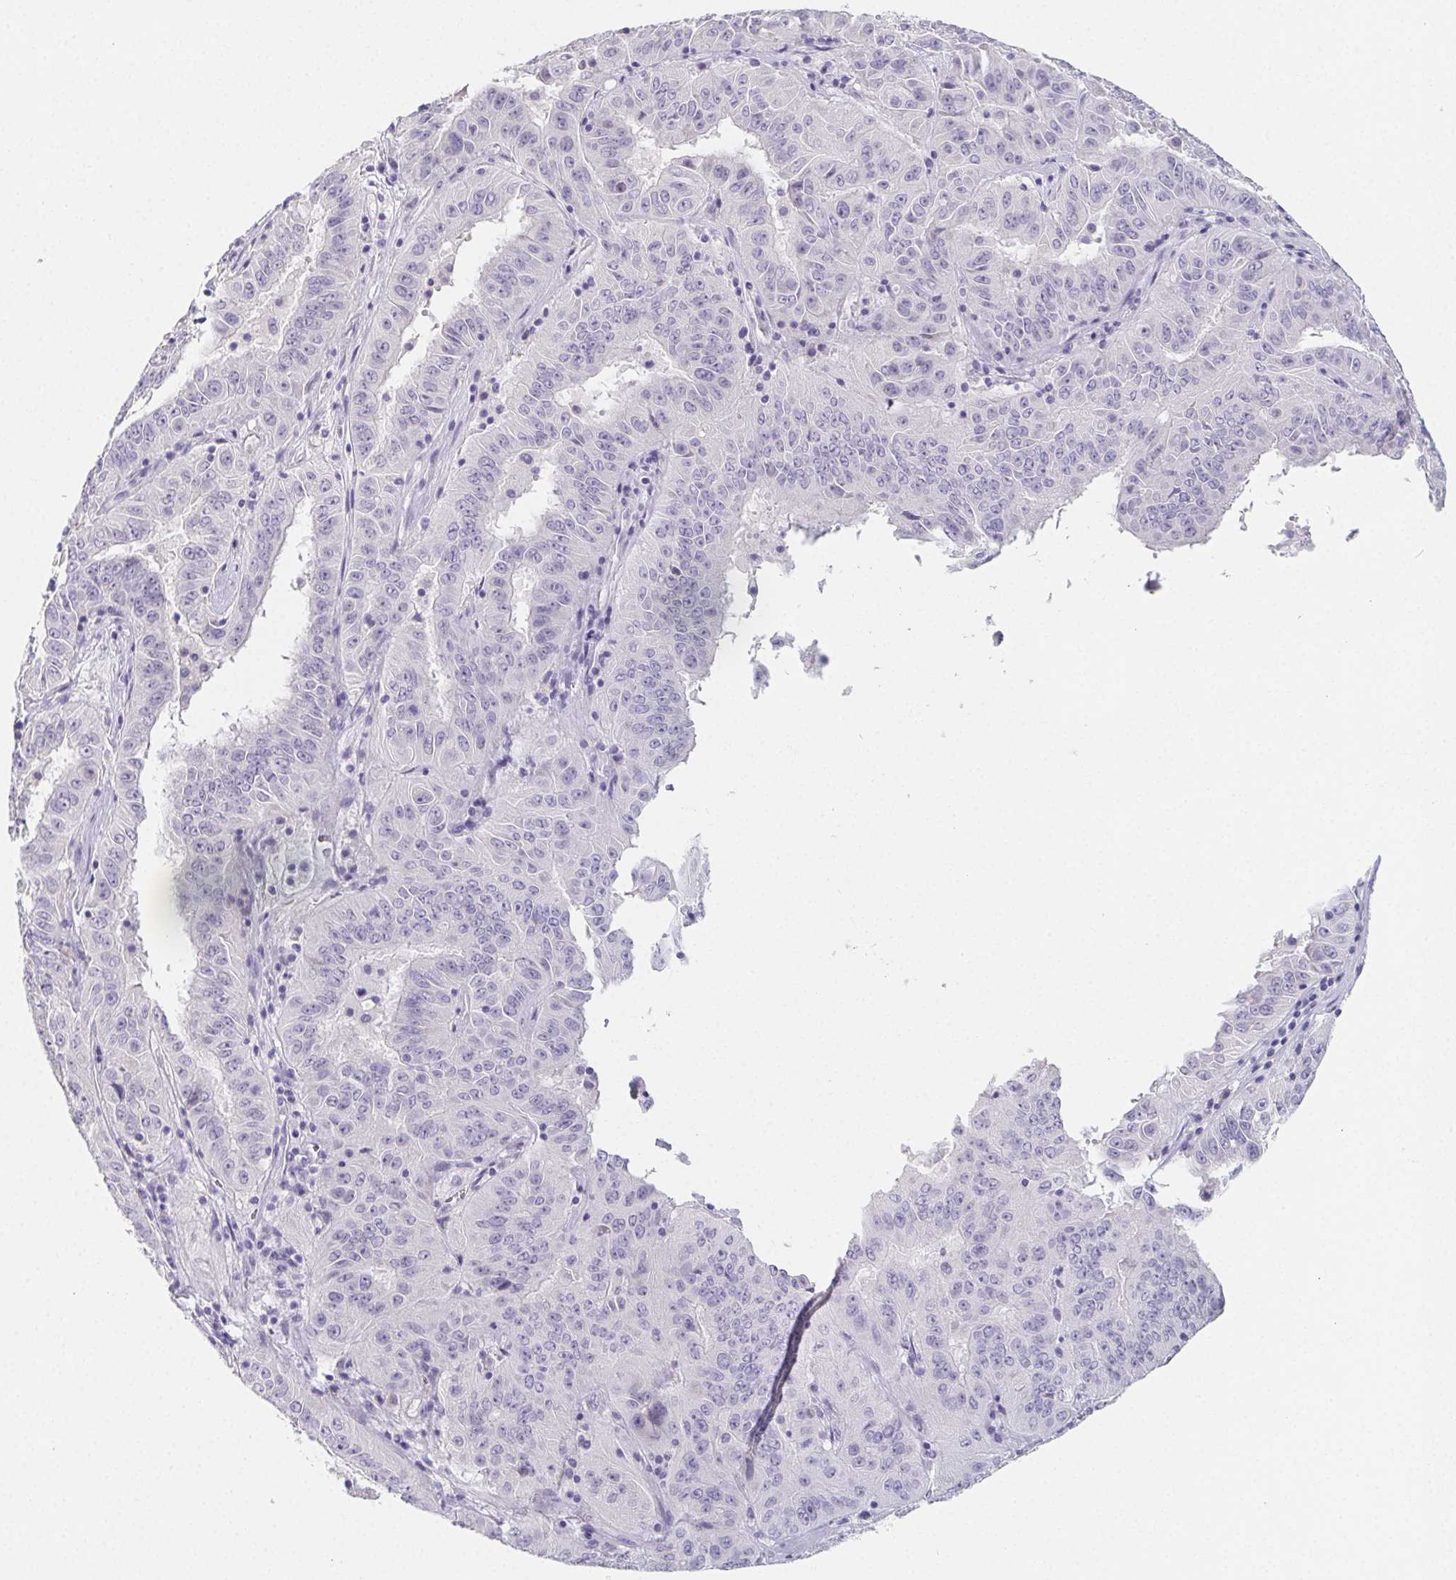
{"staining": {"intensity": "negative", "quantity": "none", "location": "none"}, "tissue": "pancreatic cancer", "cell_type": "Tumor cells", "image_type": "cancer", "snomed": [{"axis": "morphology", "description": "Adenocarcinoma, NOS"}, {"axis": "topography", "description": "Pancreas"}], "caption": "An immunohistochemistry (IHC) histopathology image of pancreatic cancer is shown. There is no staining in tumor cells of pancreatic cancer.", "gene": "GLIPR1L1", "patient": {"sex": "male", "age": 63}}